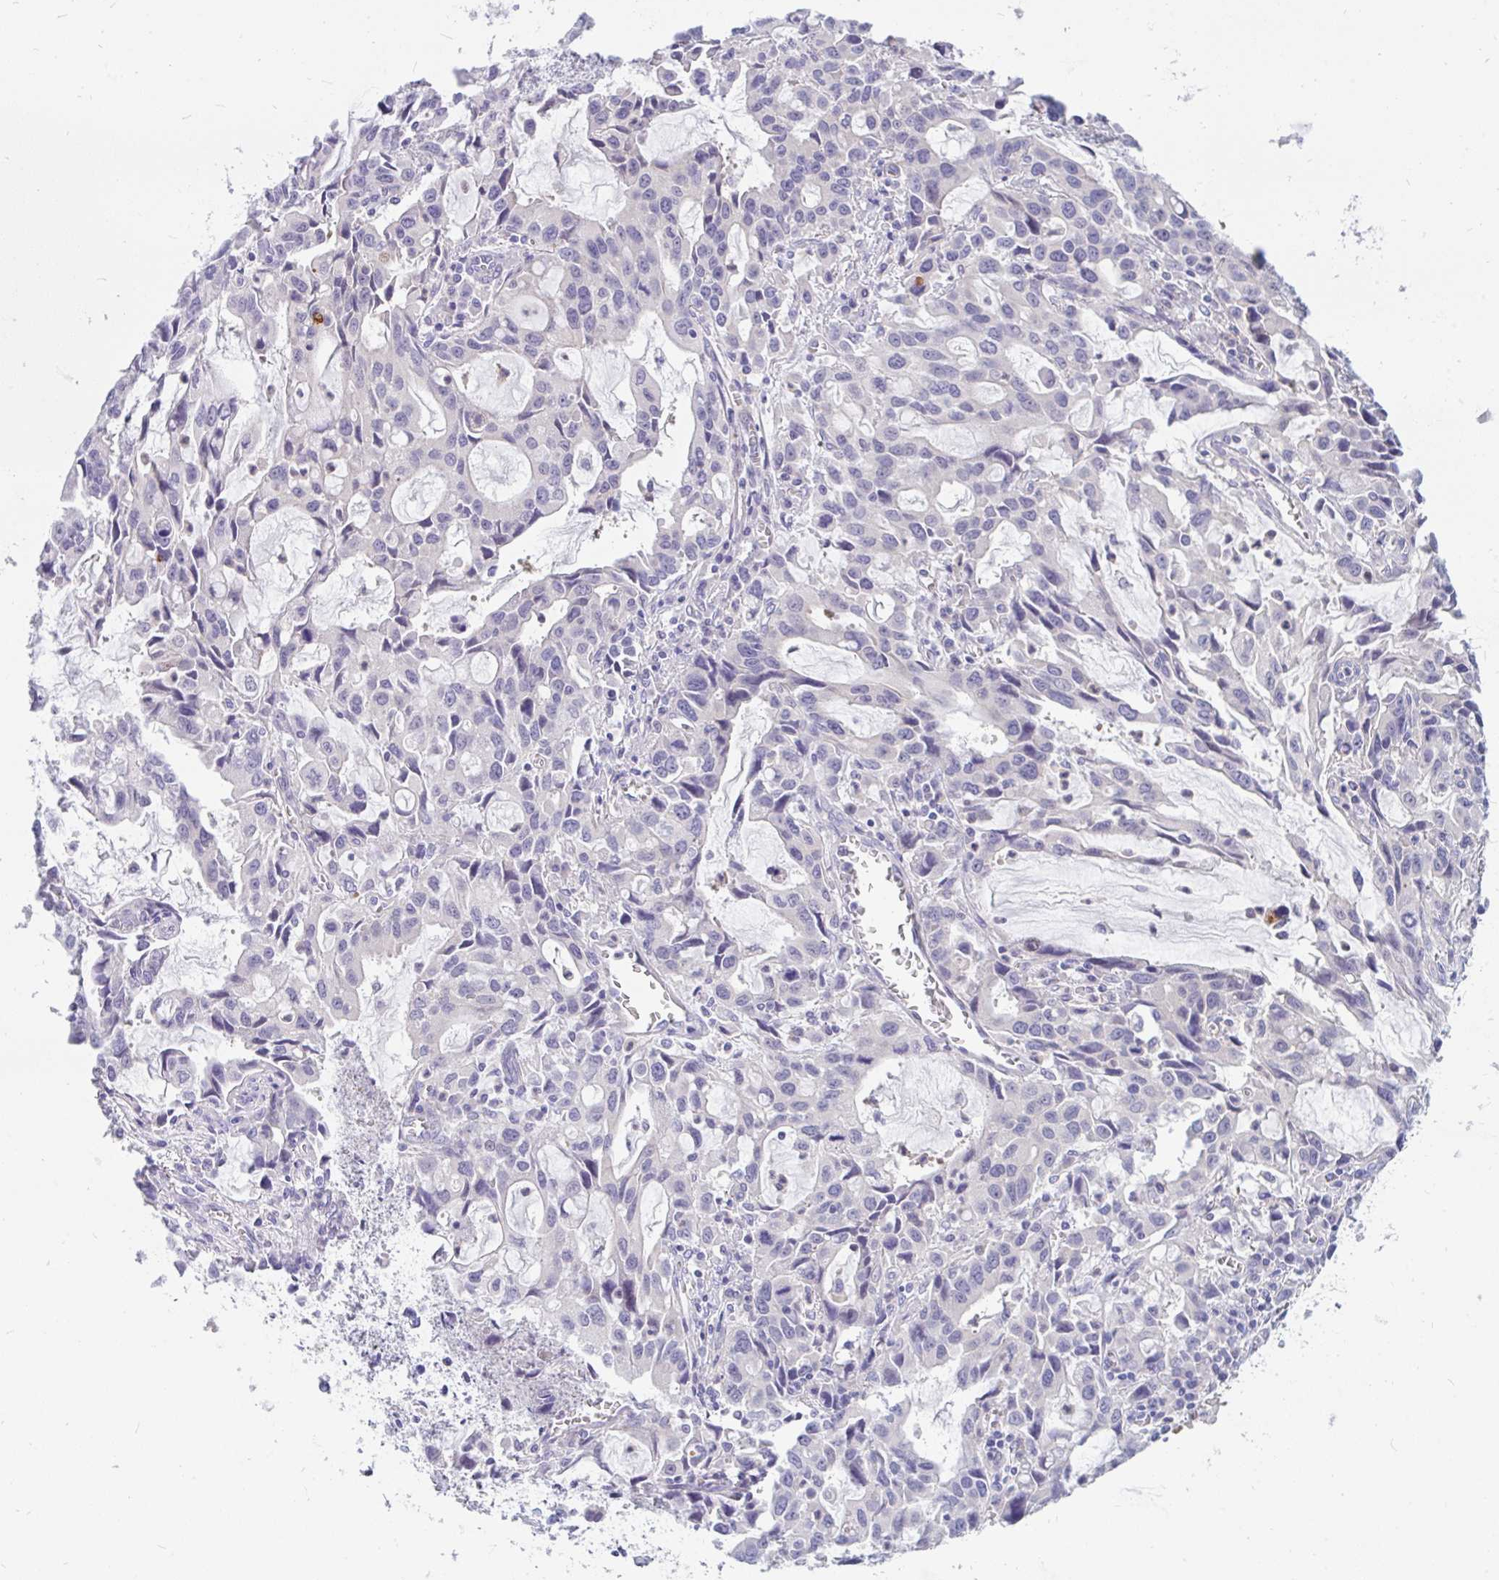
{"staining": {"intensity": "negative", "quantity": "none", "location": "none"}, "tissue": "stomach cancer", "cell_type": "Tumor cells", "image_type": "cancer", "snomed": [{"axis": "morphology", "description": "Adenocarcinoma, NOS"}, {"axis": "topography", "description": "Stomach, upper"}], "caption": "There is no significant staining in tumor cells of stomach cancer (adenocarcinoma). (DAB immunohistochemistry (IHC) visualized using brightfield microscopy, high magnification).", "gene": "KIAA2013", "patient": {"sex": "male", "age": 85}}